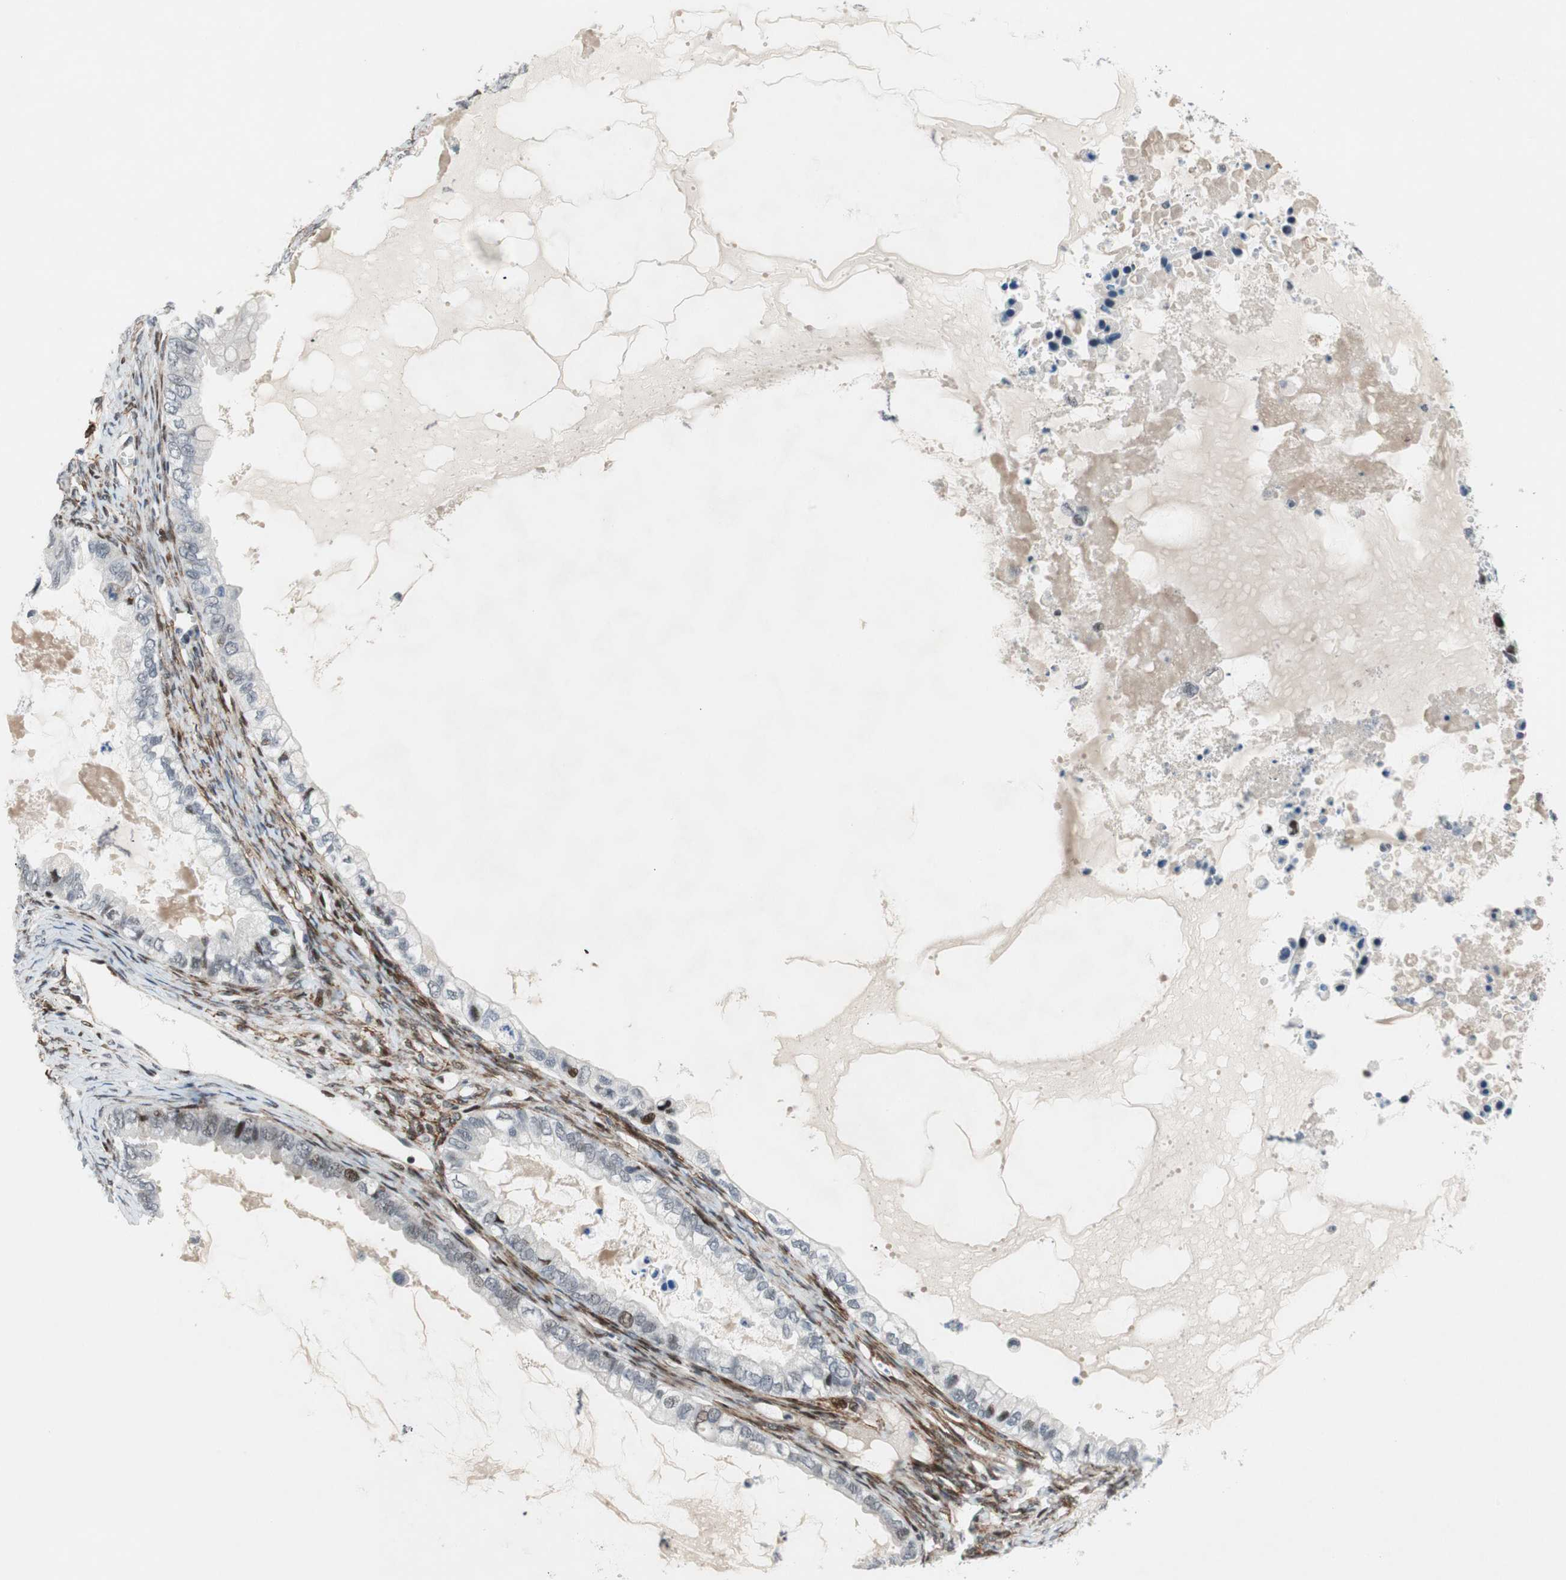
{"staining": {"intensity": "moderate", "quantity": "<25%", "location": "nuclear"}, "tissue": "ovarian cancer", "cell_type": "Tumor cells", "image_type": "cancer", "snomed": [{"axis": "morphology", "description": "Cystadenocarcinoma, mucinous, NOS"}, {"axis": "topography", "description": "Ovary"}], "caption": "An immunohistochemistry micrograph of tumor tissue is shown. Protein staining in brown labels moderate nuclear positivity in ovarian cancer (mucinous cystadenocarcinoma) within tumor cells.", "gene": "FBXO44", "patient": {"sex": "female", "age": 80}}